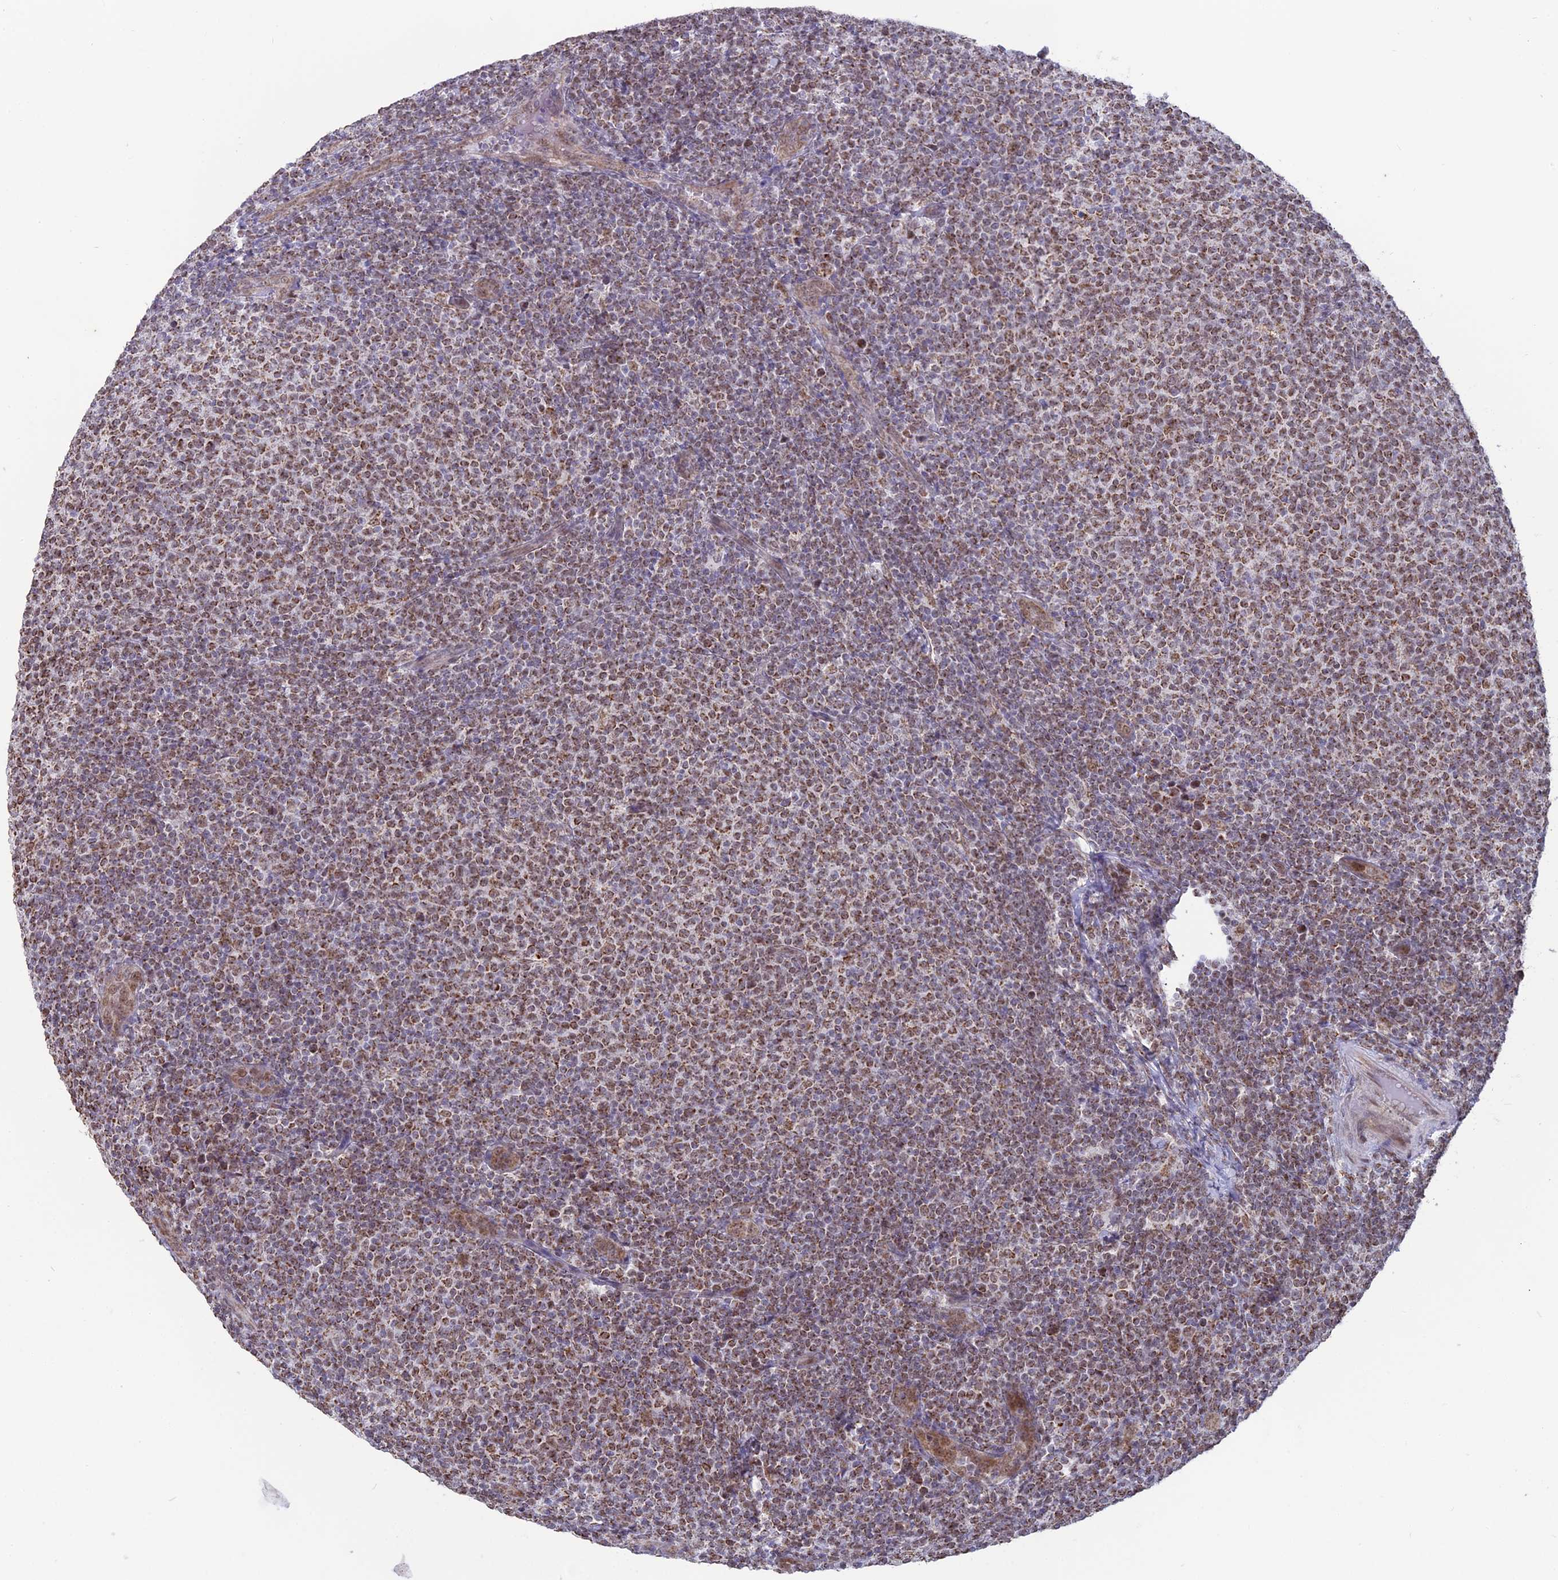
{"staining": {"intensity": "moderate", "quantity": ">75%", "location": "cytoplasmic/membranous"}, "tissue": "lymphoma", "cell_type": "Tumor cells", "image_type": "cancer", "snomed": [{"axis": "morphology", "description": "Malignant lymphoma, non-Hodgkin's type, Low grade"}, {"axis": "topography", "description": "Lymph node"}], "caption": "Moderate cytoplasmic/membranous staining is seen in about >75% of tumor cells in malignant lymphoma, non-Hodgkin's type (low-grade).", "gene": "ARHGAP40", "patient": {"sex": "male", "age": 66}}